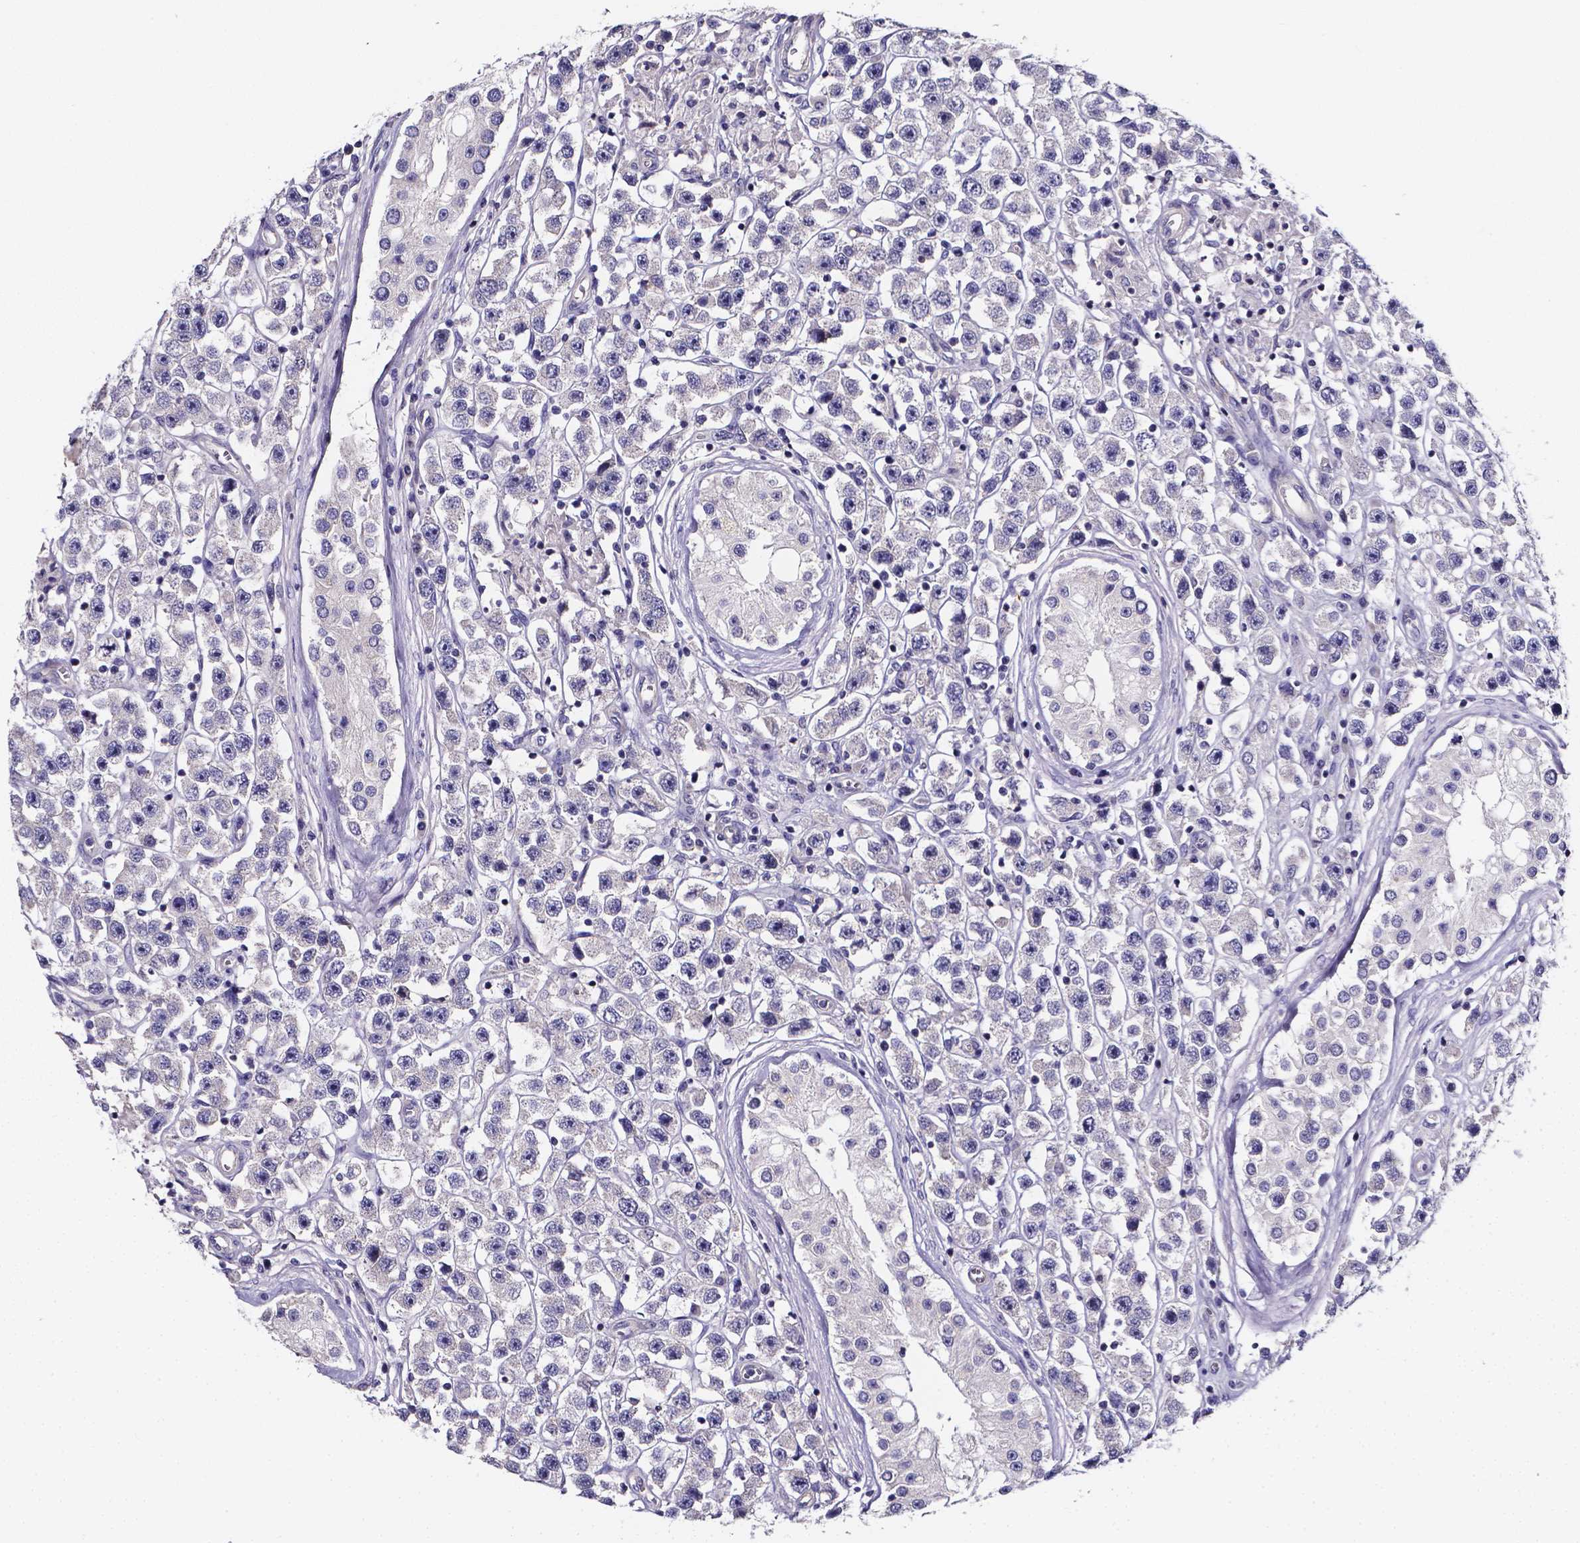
{"staining": {"intensity": "negative", "quantity": "none", "location": "none"}, "tissue": "testis cancer", "cell_type": "Tumor cells", "image_type": "cancer", "snomed": [{"axis": "morphology", "description": "Seminoma, NOS"}, {"axis": "topography", "description": "Testis"}], "caption": "High magnification brightfield microscopy of testis cancer (seminoma) stained with DAB (brown) and counterstained with hematoxylin (blue): tumor cells show no significant expression.", "gene": "CACNG8", "patient": {"sex": "male", "age": 45}}